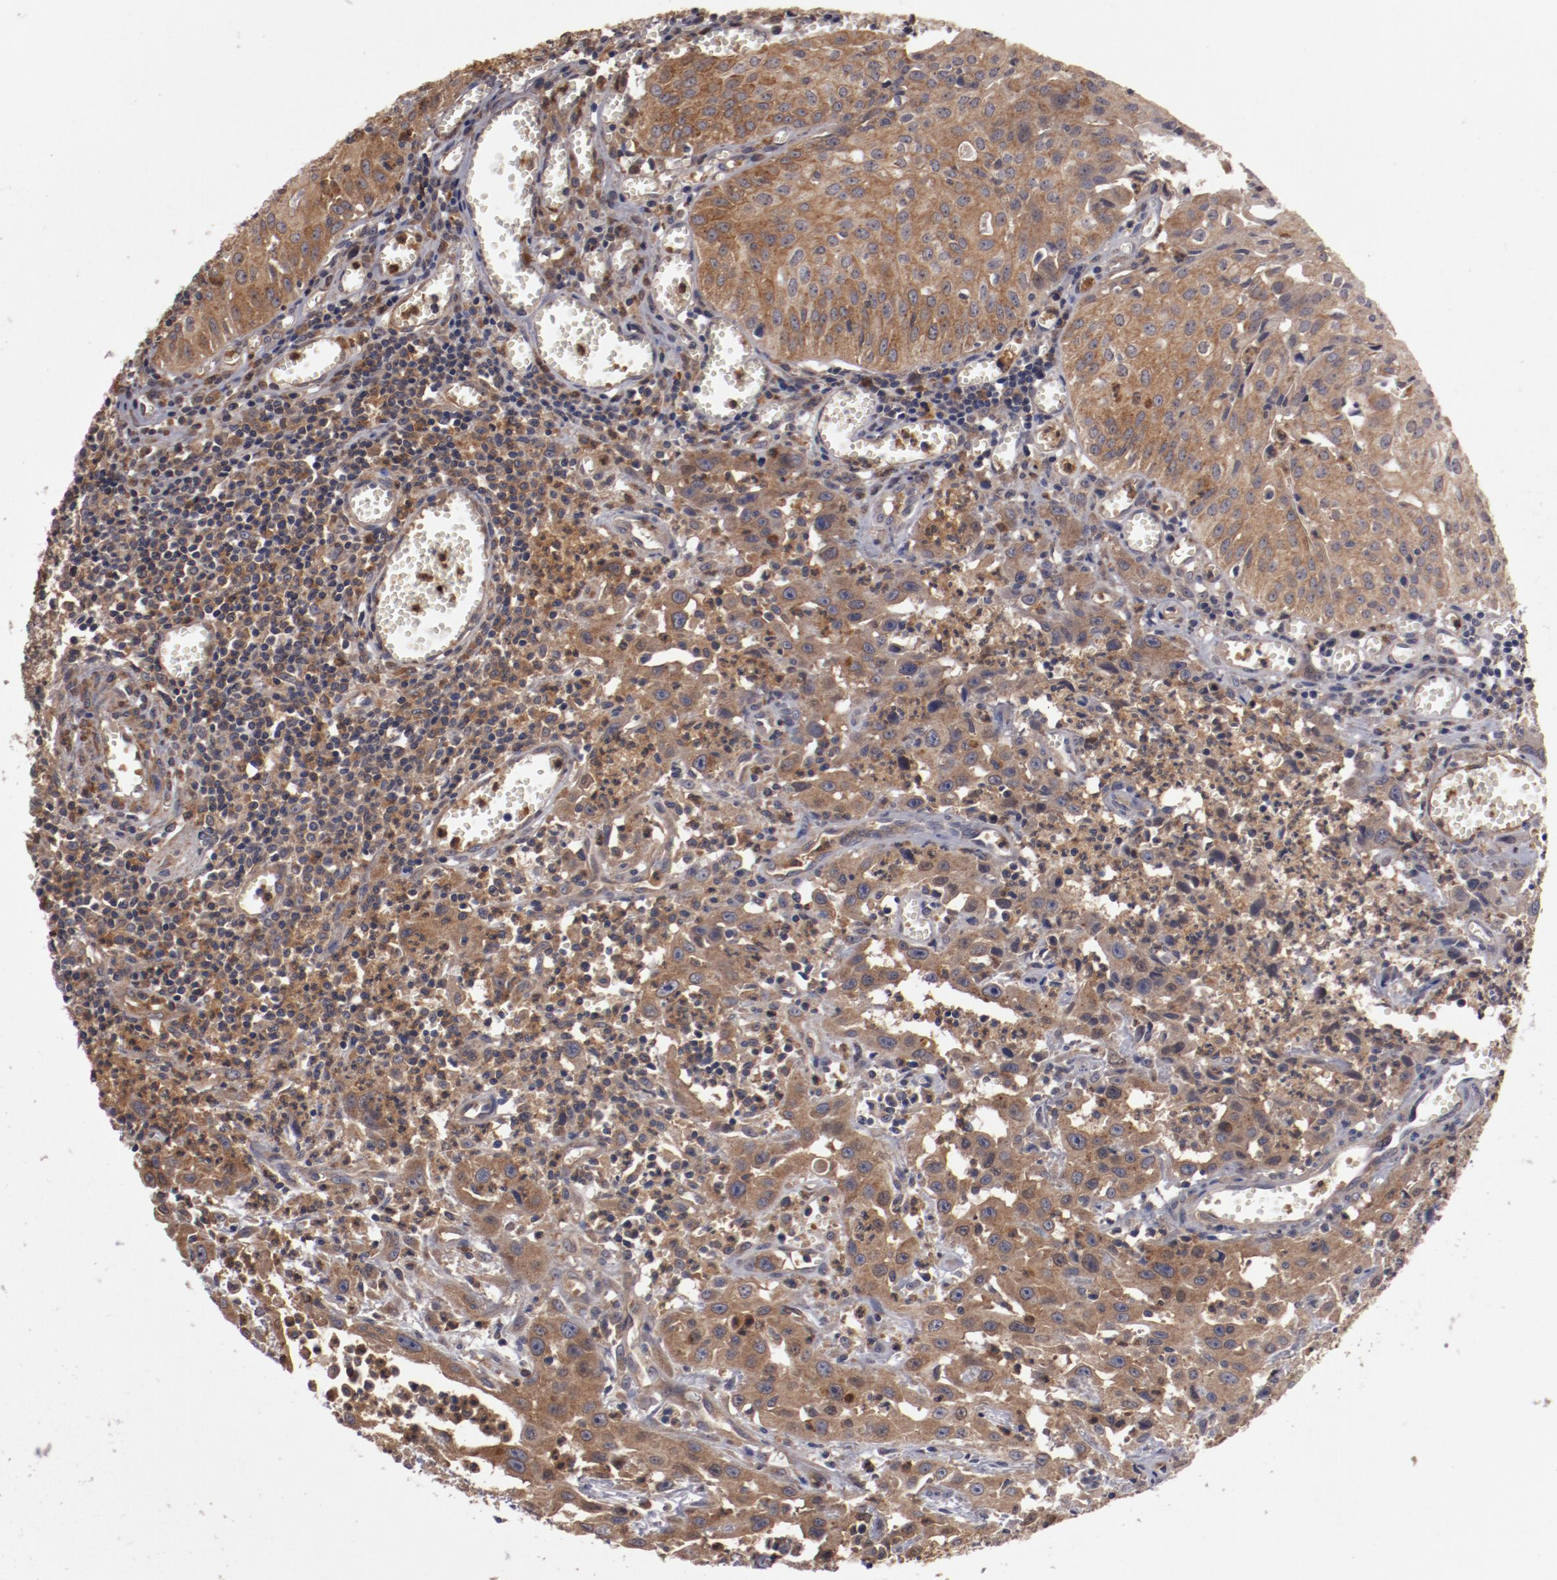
{"staining": {"intensity": "moderate", "quantity": ">75%", "location": "cytoplasmic/membranous"}, "tissue": "urothelial cancer", "cell_type": "Tumor cells", "image_type": "cancer", "snomed": [{"axis": "morphology", "description": "Urothelial carcinoma, High grade"}, {"axis": "topography", "description": "Urinary bladder"}], "caption": "Immunohistochemical staining of urothelial carcinoma (high-grade) displays medium levels of moderate cytoplasmic/membranous protein staining in about >75% of tumor cells. Immunohistochemistry stains the protein of interest in brown and the nuclei are stained blue.", "gene": "SERPINA7", "patient": {"sex": "male", "age": 66}}